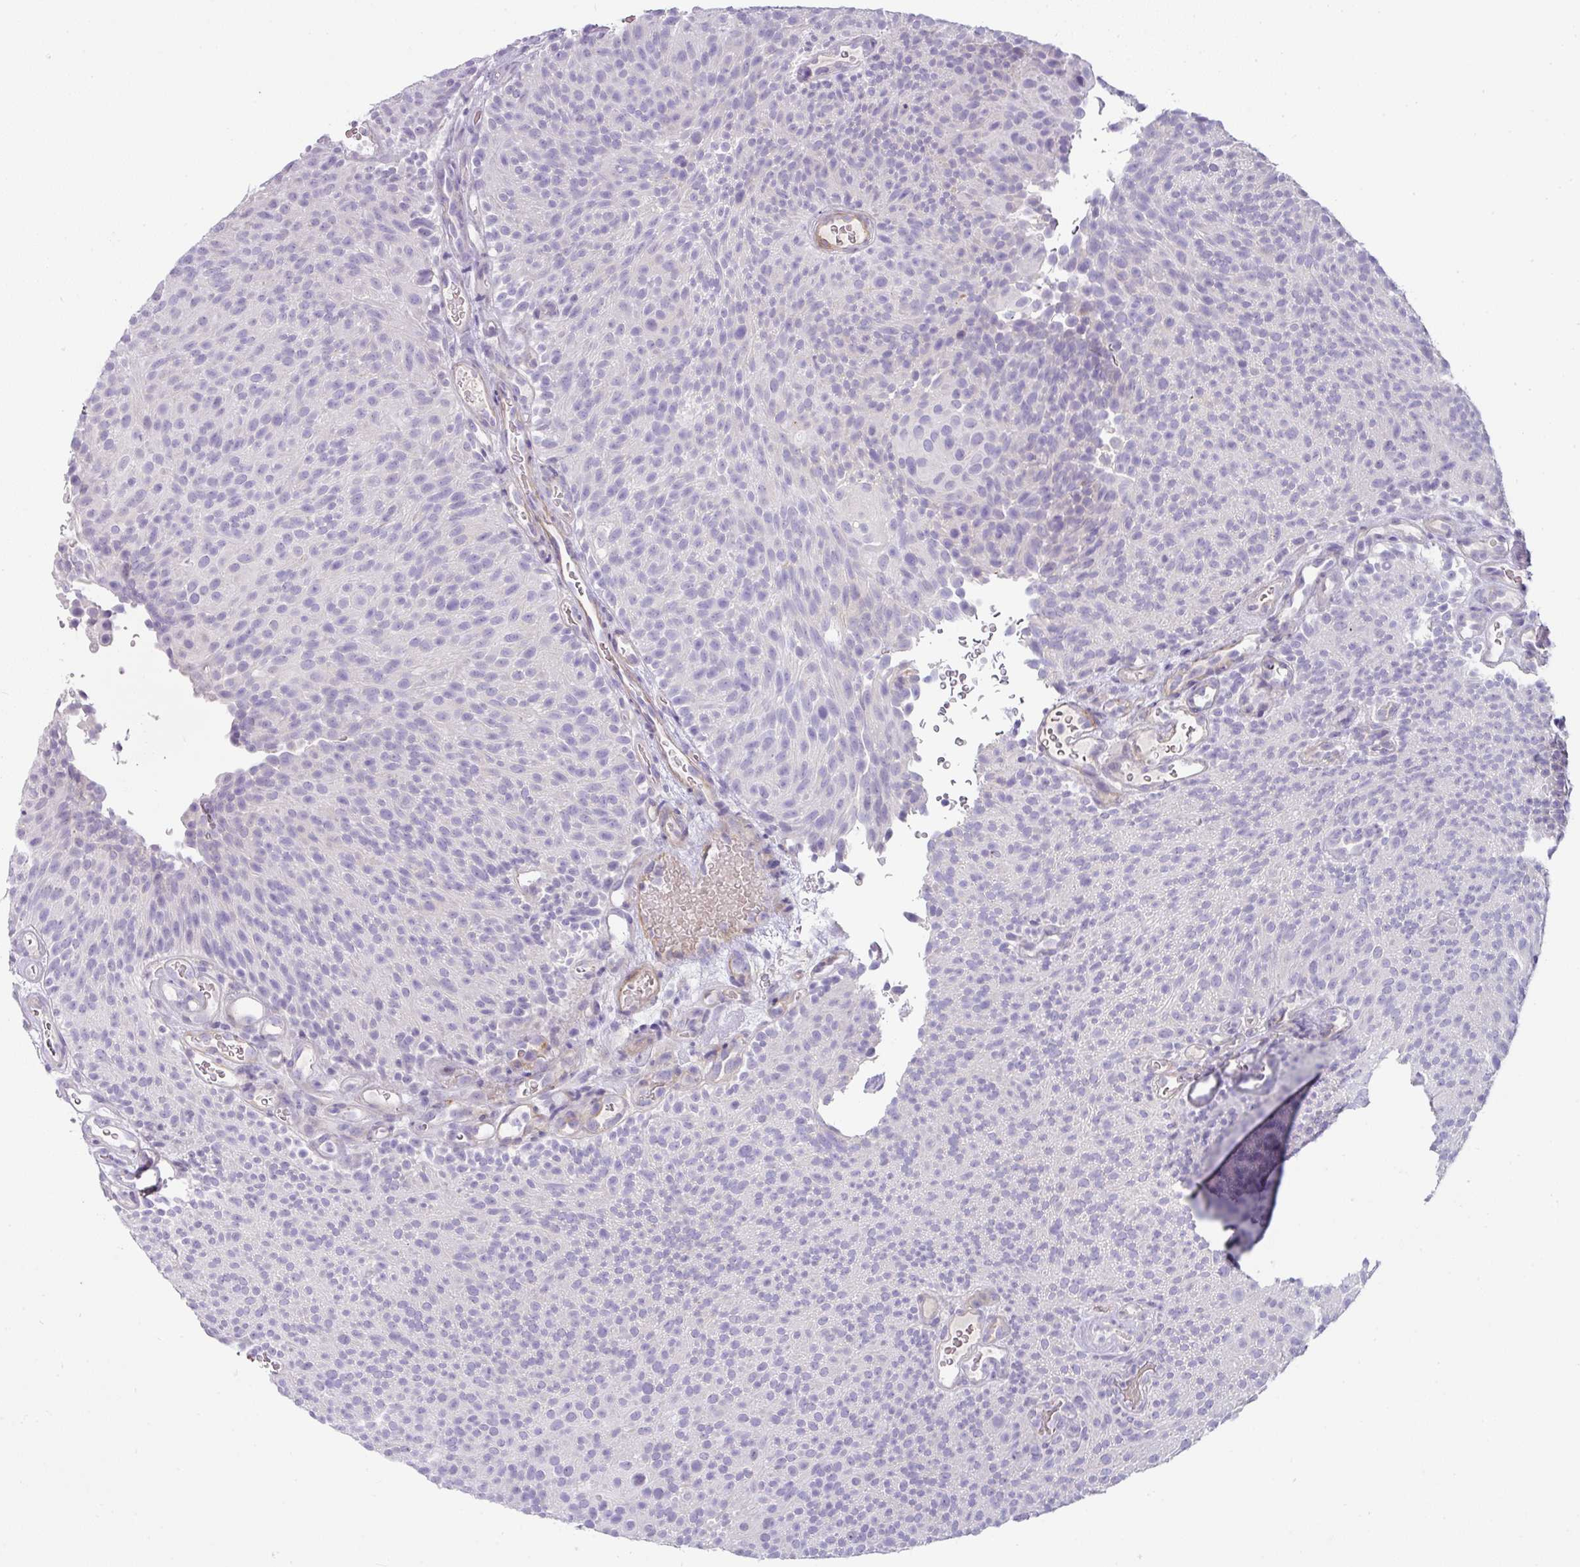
{"staining": {"intensity": "negative", "quantity": "none", "location": "none"}, "tissue": "urothelial cancer", "cell_type": "Tumor cells", "image_type": "cancer", "snomed": [{"axis": "morphology", "description": "Urothelial carcinoma, Low grade"}, {"axis": "topography", "description": "Urinary bladder"}], "caption": "High magnification brightfield microscopy of urothelial cancer stained with DAB (3,3'-diaminobenzidine) (brown) and counterstained with hematoxylin (blue): tumor cells show no significant staining.", "gene": "OR52N1", "patient": {"sex": "male", "age": 78}}